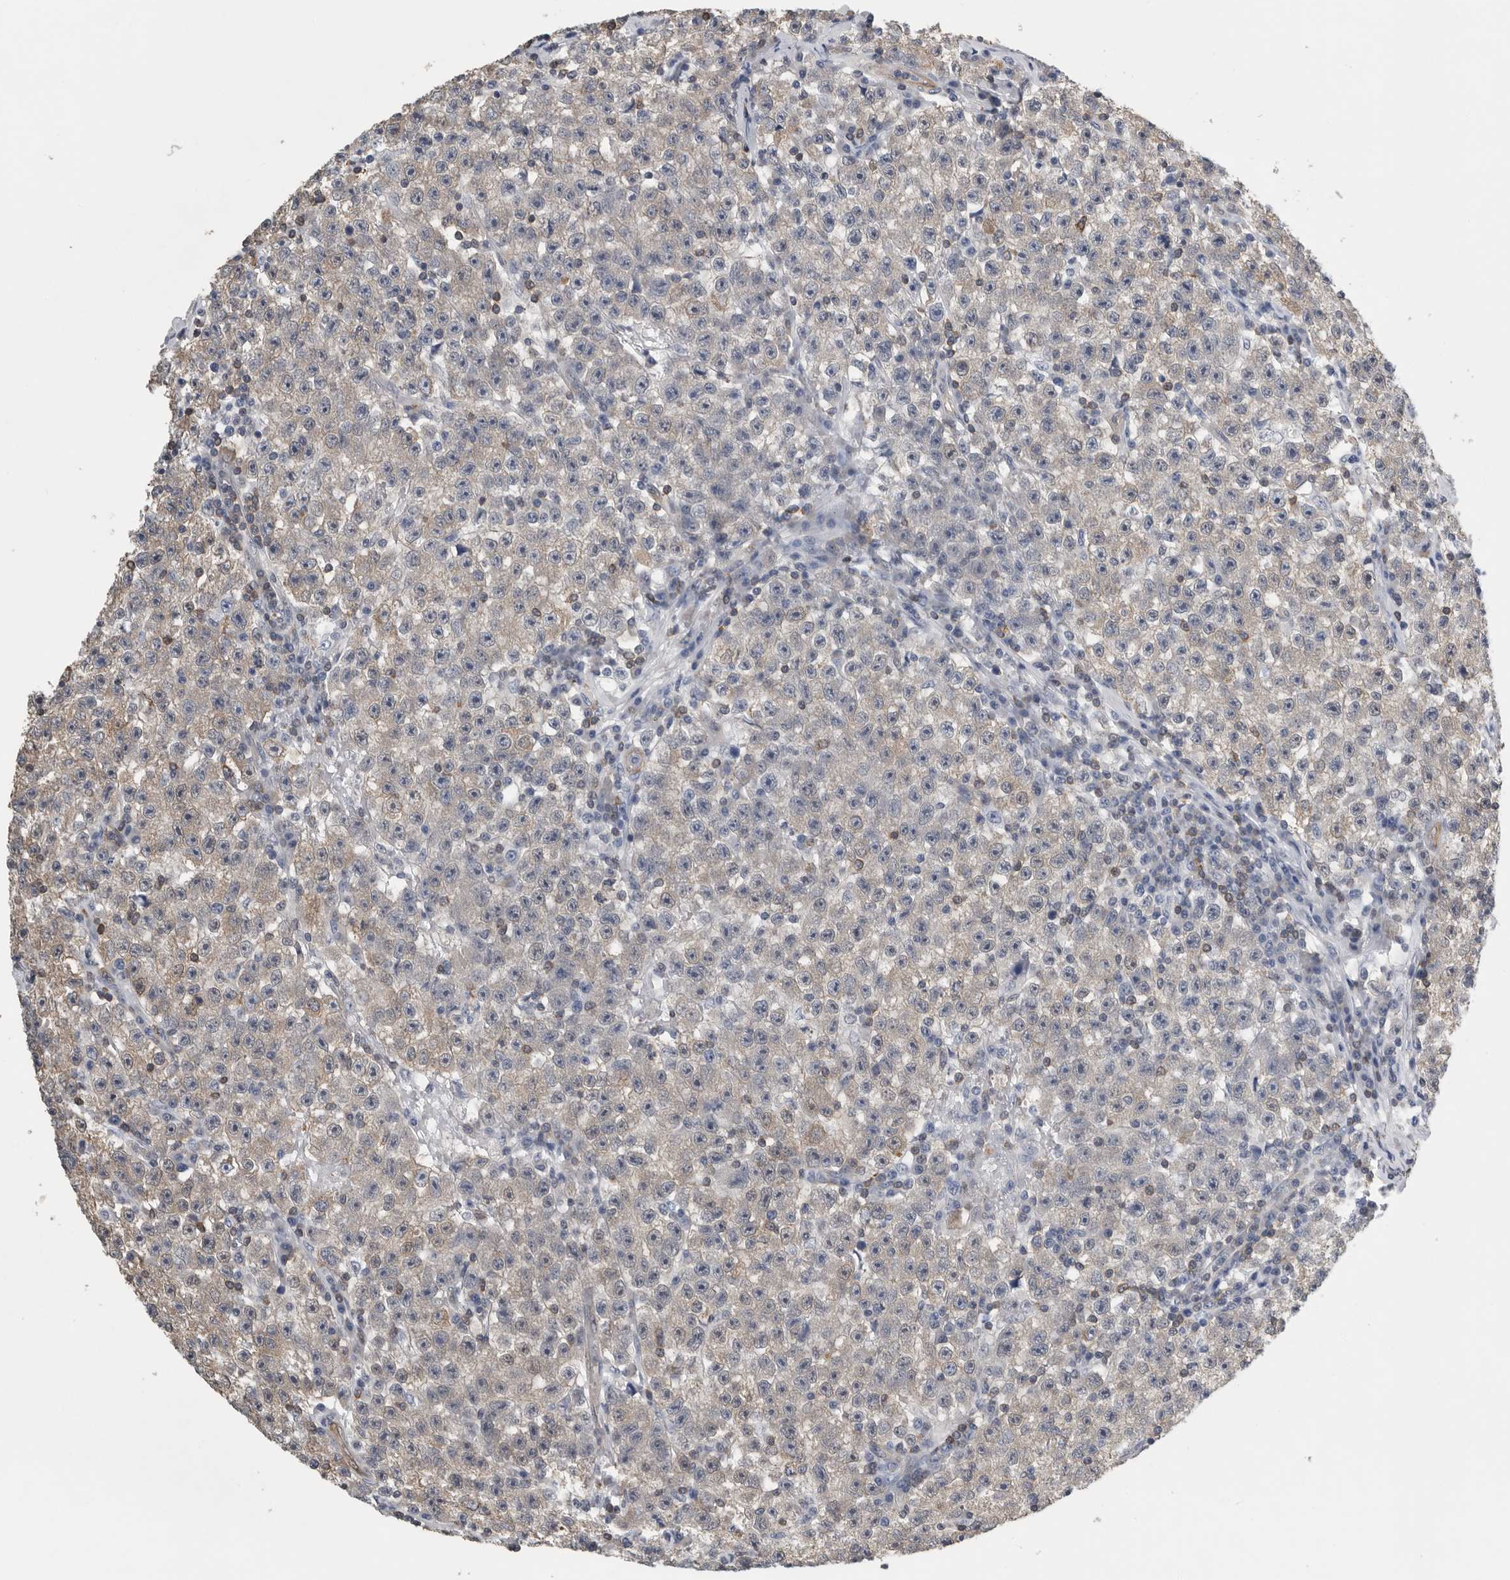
{"staining": {"intensity": "negative", "quantity": "none", "location": "none"}, "tissue": "testis cancer", "cell_type": "Tumor cells", "image_type": "cancer", "snomed": [{"axis": "morphology", "description": "Seminoma, NOS"}, {"axis": "topography", "description": "Testis"}], "caption": "Tumor cells are negative for protein expression in human testis cancer (seminoma).", "gene": "PDCD4", "patient": {"sex": "male", "age": 22}}